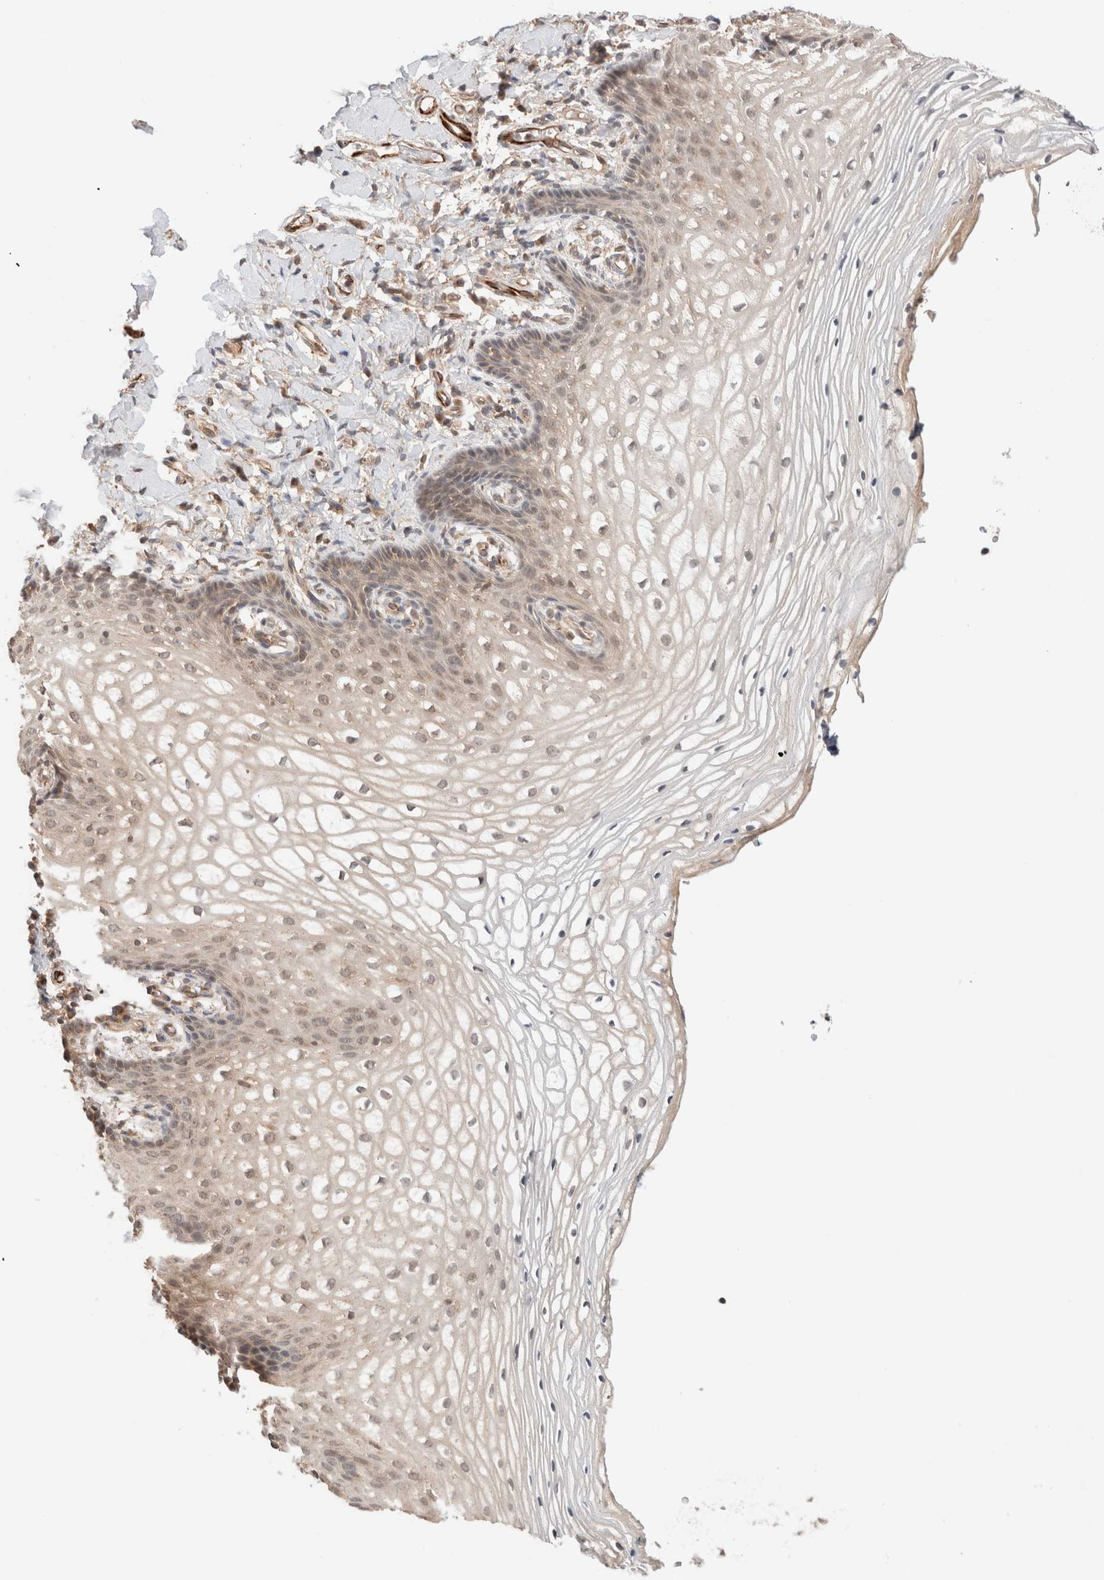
{"staining": {"intensity": "weak", "quantity": "25%-75%", "location": "cytoplasmic/membranous,nuclear"}, "tissue": "vagina", "cell_type": "Squamous epithelial cells", "image_type": "normal", "snomed": [{"axis": "morphology", "description": "Normal tissue, NOS"}, {"axis": "topography", "description": "Vagina"}], "caption": "Benign vagina reveals weak cytoplasmic/membranous,nuclear expression in approximately 25%-75% of squamous epithelial cells Using DAB (brown) and hematoxylin (blue) stains, captured at high magnification using brightfield microscopy..", "gene": "SIKE1", "patient": {"sex": "female", "age": 60}}